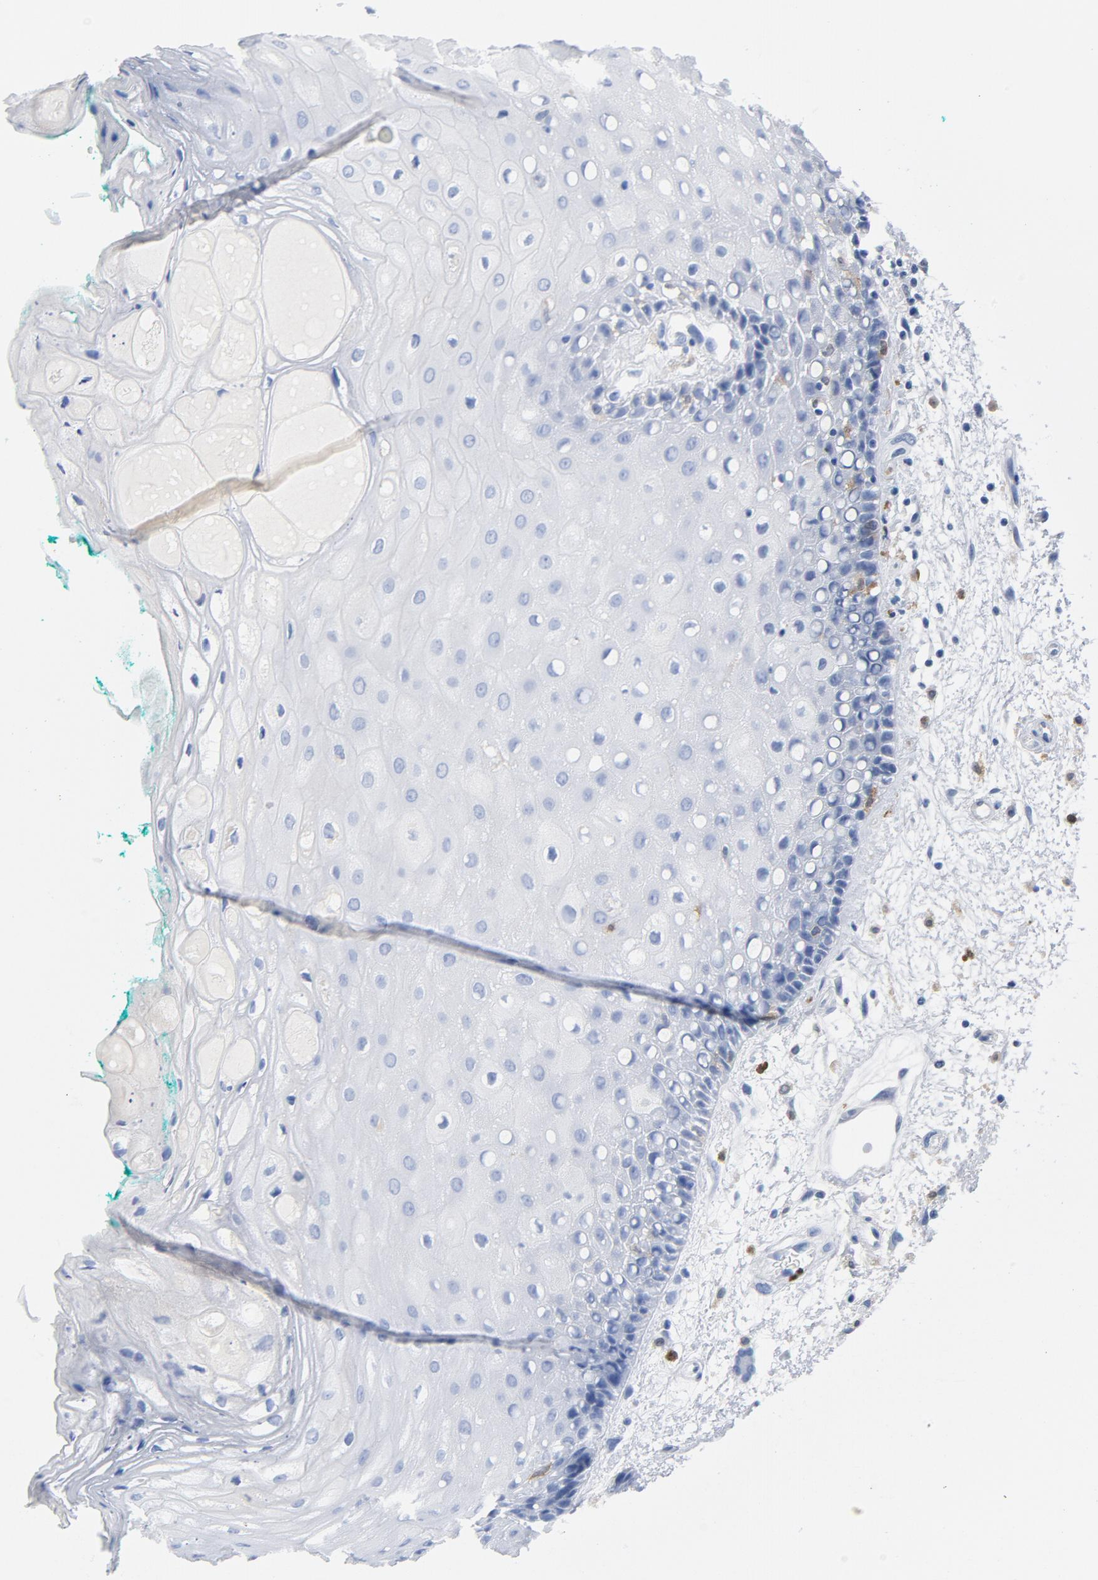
{"staining": {"intensity": "negative", "quantity": "none", "location": "none"}, "tissue": "oral mucosa", "cell_type": "Squamous epithelial cells", "image_type": "normal", "snomed": [{"axis": "morphology", "description": "Normal tissue, NOS"}, {"axis": "morphology", "description": "Squamous cell carcinoma, NOS"}, {"axis": "topography", "description": "Skeletal muscle"}, {"axis": "topography", "description": "Oral tissue"}, {"axis": "topography", "description": "Head-Neck"}], "caption": "Micrograph shows no protein expression in squamous epithelial cells of normal oral mucosa. Brightfield microscopy of immunohistochemistry (IHC) stained with DAB (3,3'-diaminobenzidine) (brown) and hematoxylin (blue), captured at high magnification.", "gene": "NCF1", "patient": {"sex": "female", "age": 84}}